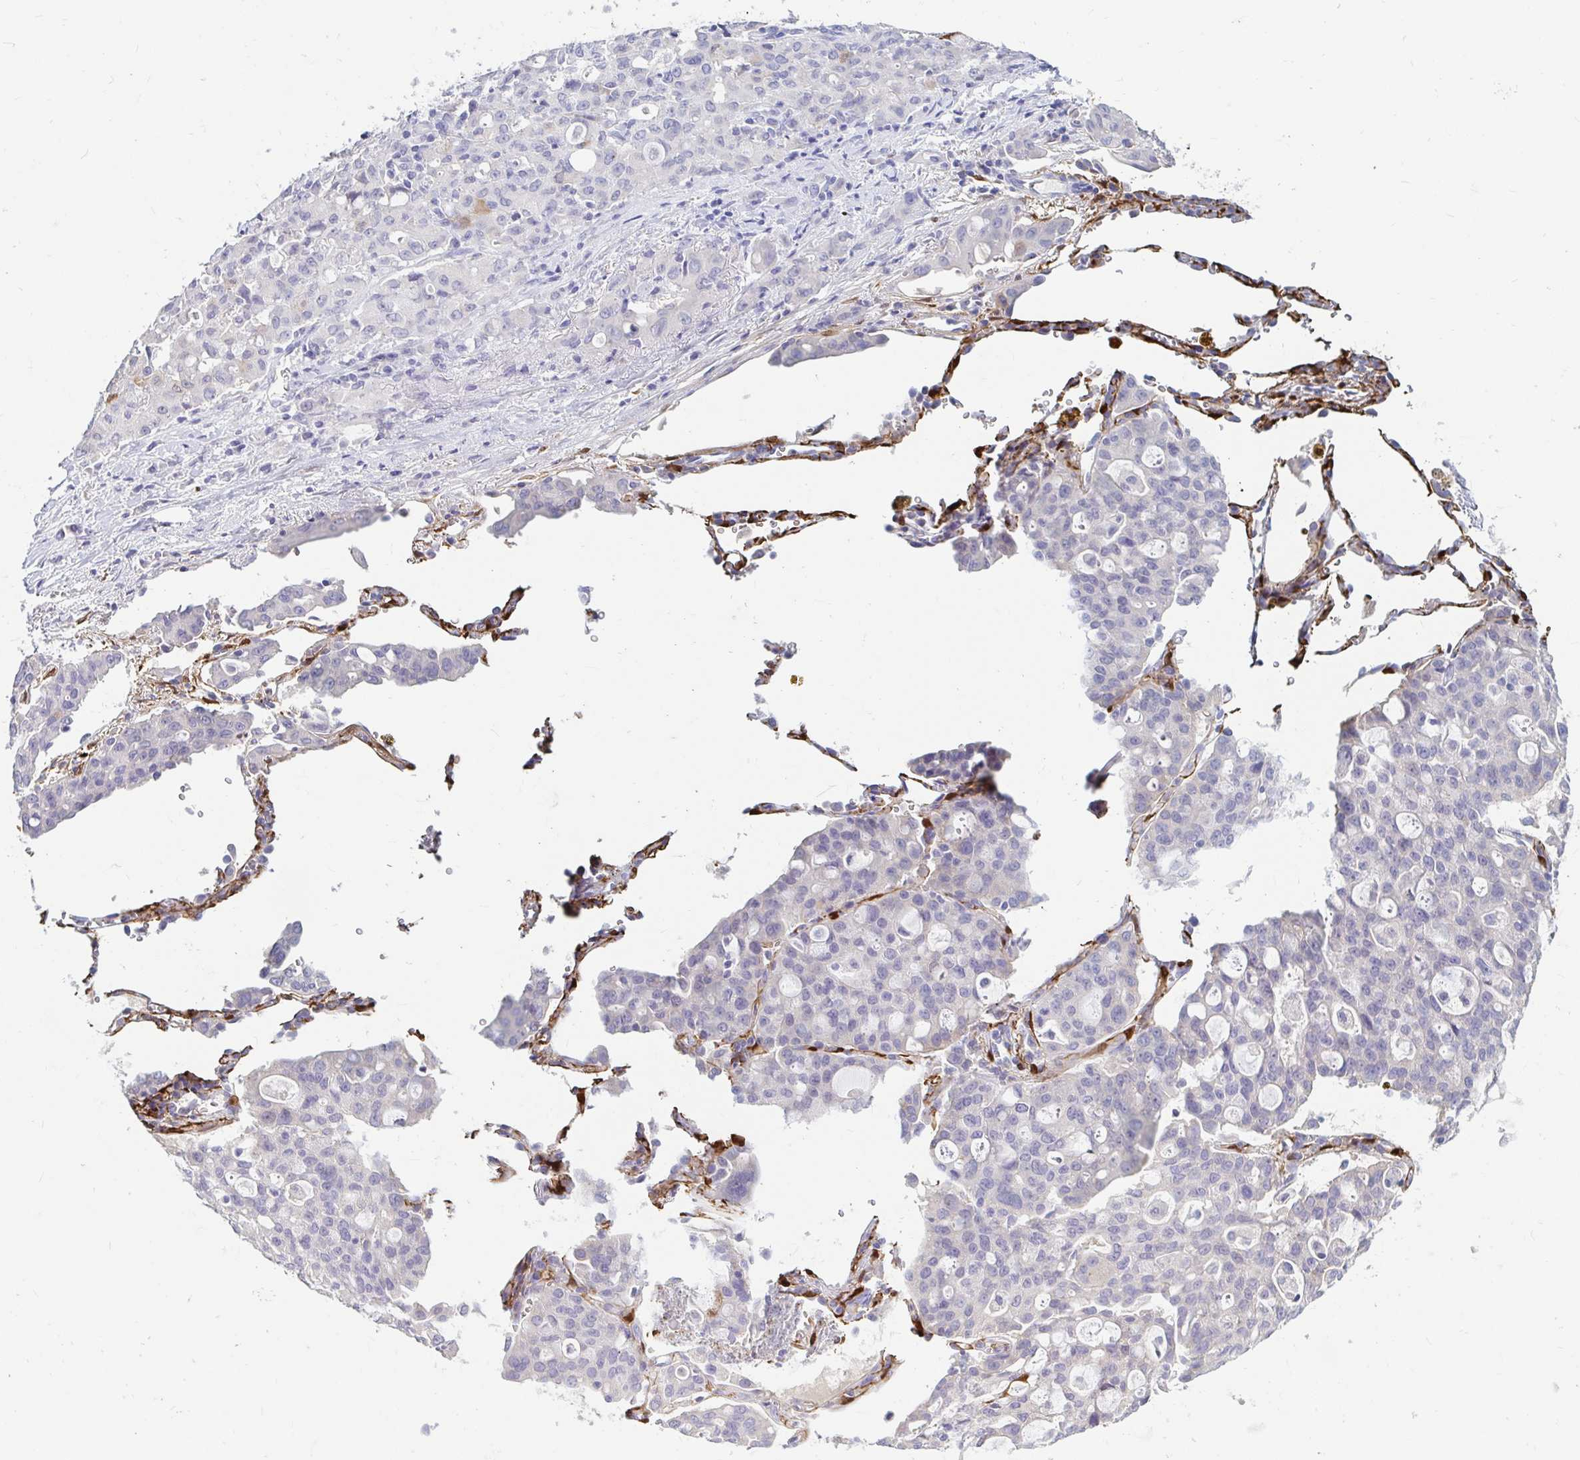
{"staining": {"intensity": "moderate", "quantity": "<25%", "location": "cytoplasmic/membranous"}, "tissue": "lung cancer", "cell_type": "Tumor cells", "image_type": "cancer", "snomed": [{"axis": "morphology", "description": "Adenocarcinoma, NOS"}, {"axis": "topography", "description": "Lung"}], "caption": "The micrograph demonstrates staining of lung cancer, revealing moderate cytoplasmic/membranous protein positivity (brown color) within tumor cells.", "gene": "ADH1A", "patient": {"sex": "female", "age": 44}}